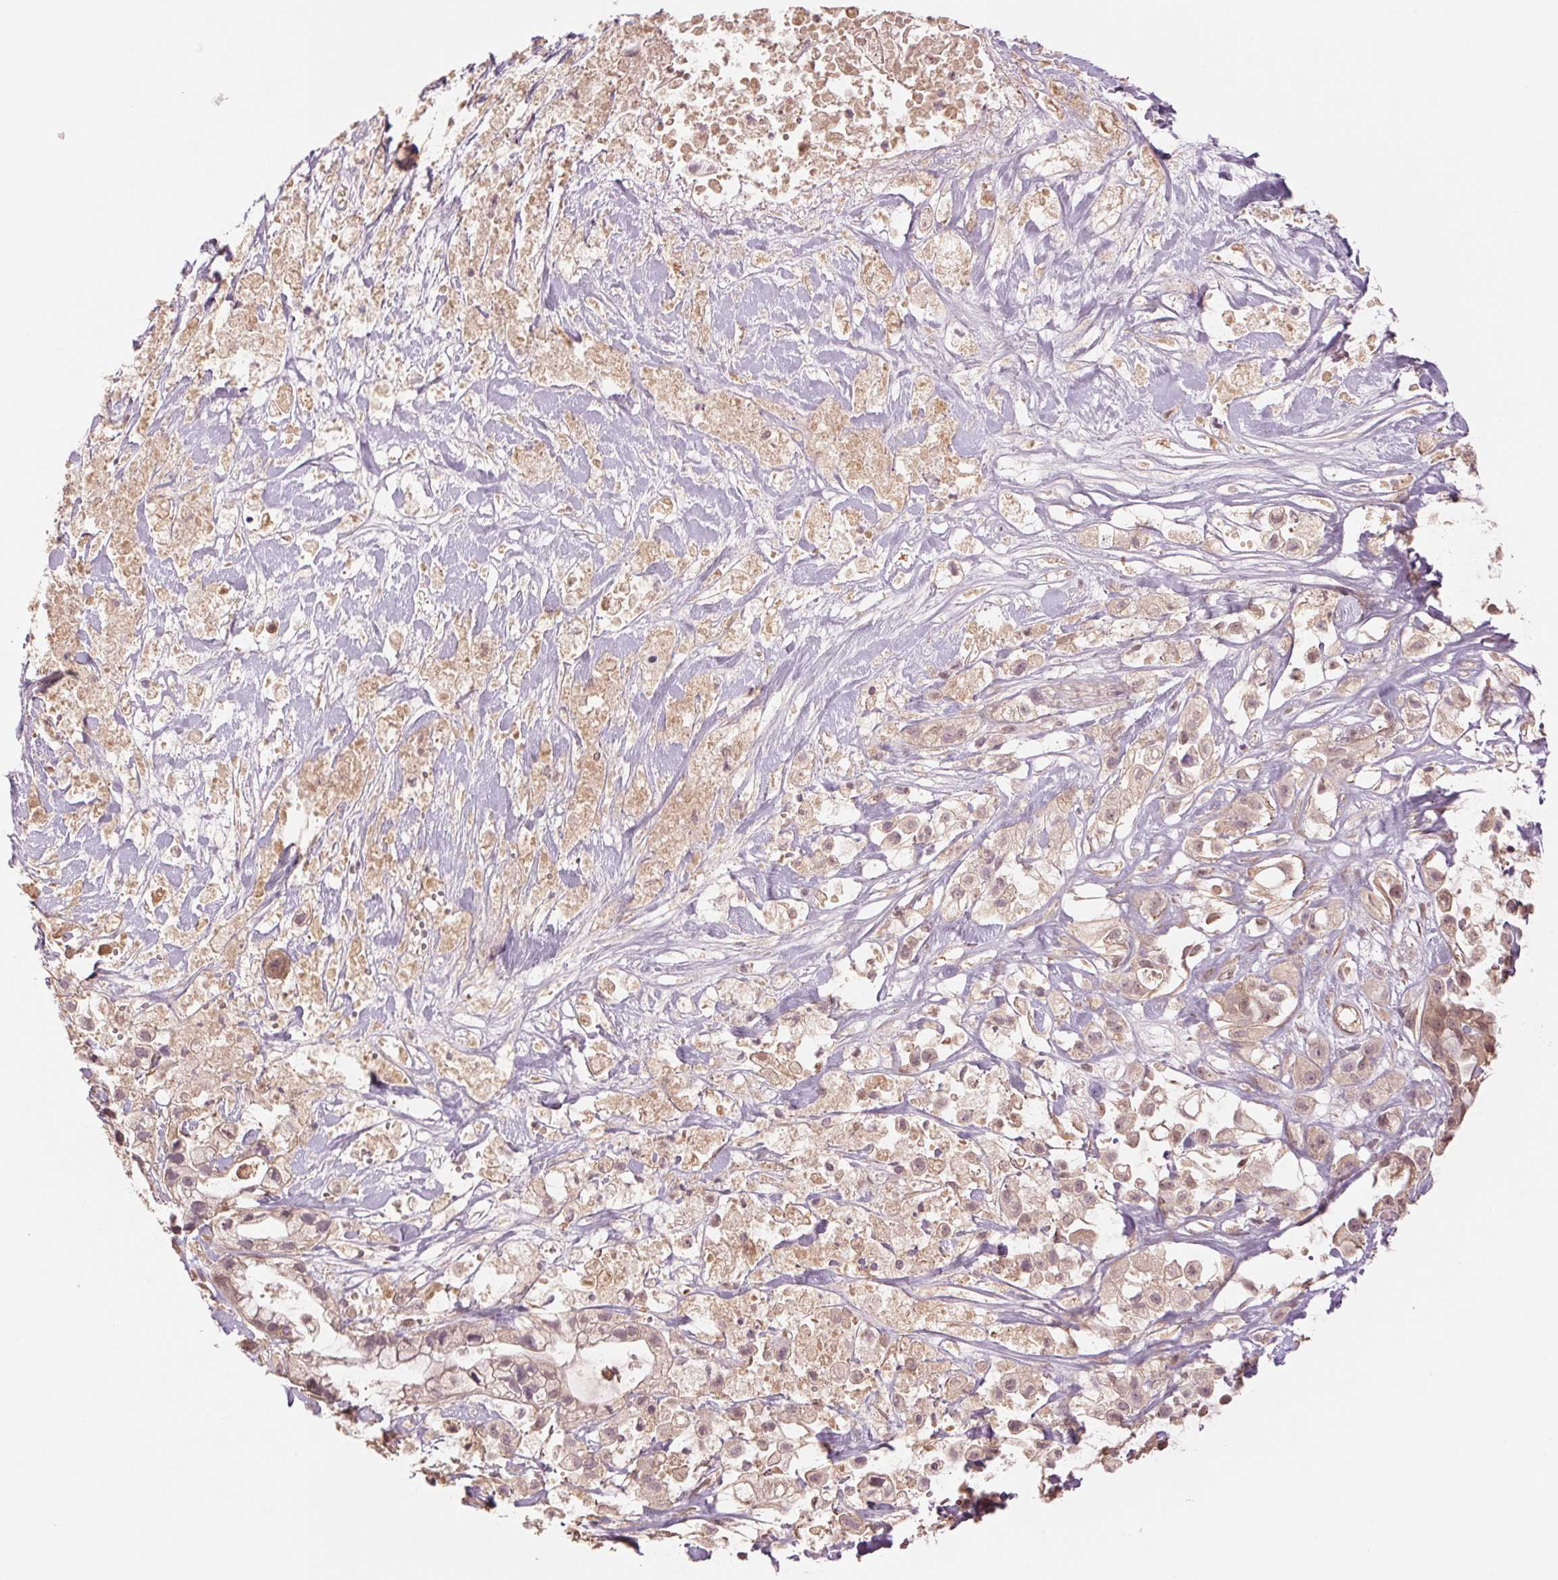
{"staining": {"intensity": "weak", "quantity": "<25%", "location": "cytoplasmic/membranous"}, "tissue": "pancreatic cancer", "cell_type": "Tumor cells", "image_type": "cancer", "snomed": [{"axis": "morphology", "description": "Adenocarcinoma, NOS"}, {"axis": "topography", "description": "Pancreas"}], "caption": "Pancreatic cancer stained for a protein using immunohistochemistry (IHC) displays no staining tumor cells.", "gene": "PPIA", "patient": {"sex": "male", "age": 44}}